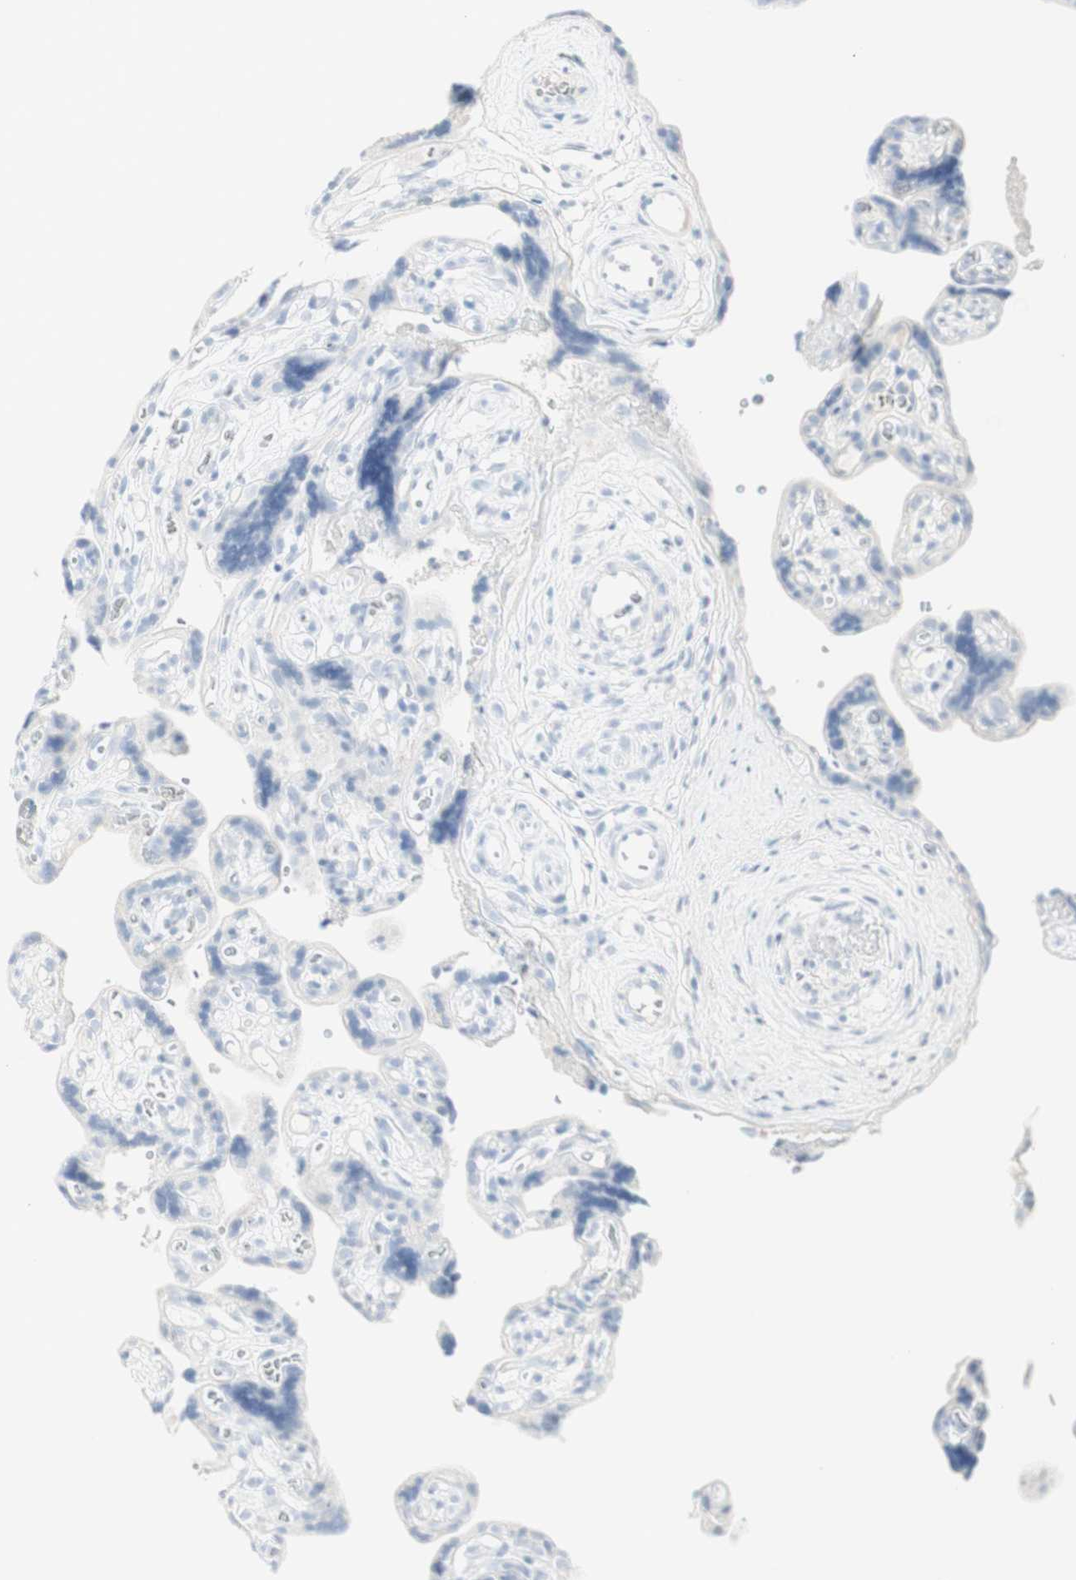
{"staining": {"intensity": "moderate", "quantity": "<25%", "location": "cytoplasmic/membranous"}, "tissue": "placenta", "cell_type": "Trophoblastic cells", "image_type": "normal", "snomed": [{"axis": "morphology", "description": "Normal tissue, NOS"}, {"axis": "topography", "description": "Placenta"}], "caption": "A high-resolution photomicrograph shows immunohistochemistry (IHC) staining of benign placenta, which displays moderate cytoplasmic/membranous positivity in approximately <25% of trophoblastic cells. (Brightfield microscopy of DAB IHC at high magnification).", "gene": "MDK", "patient": {"sex": "female", "age": 30}}